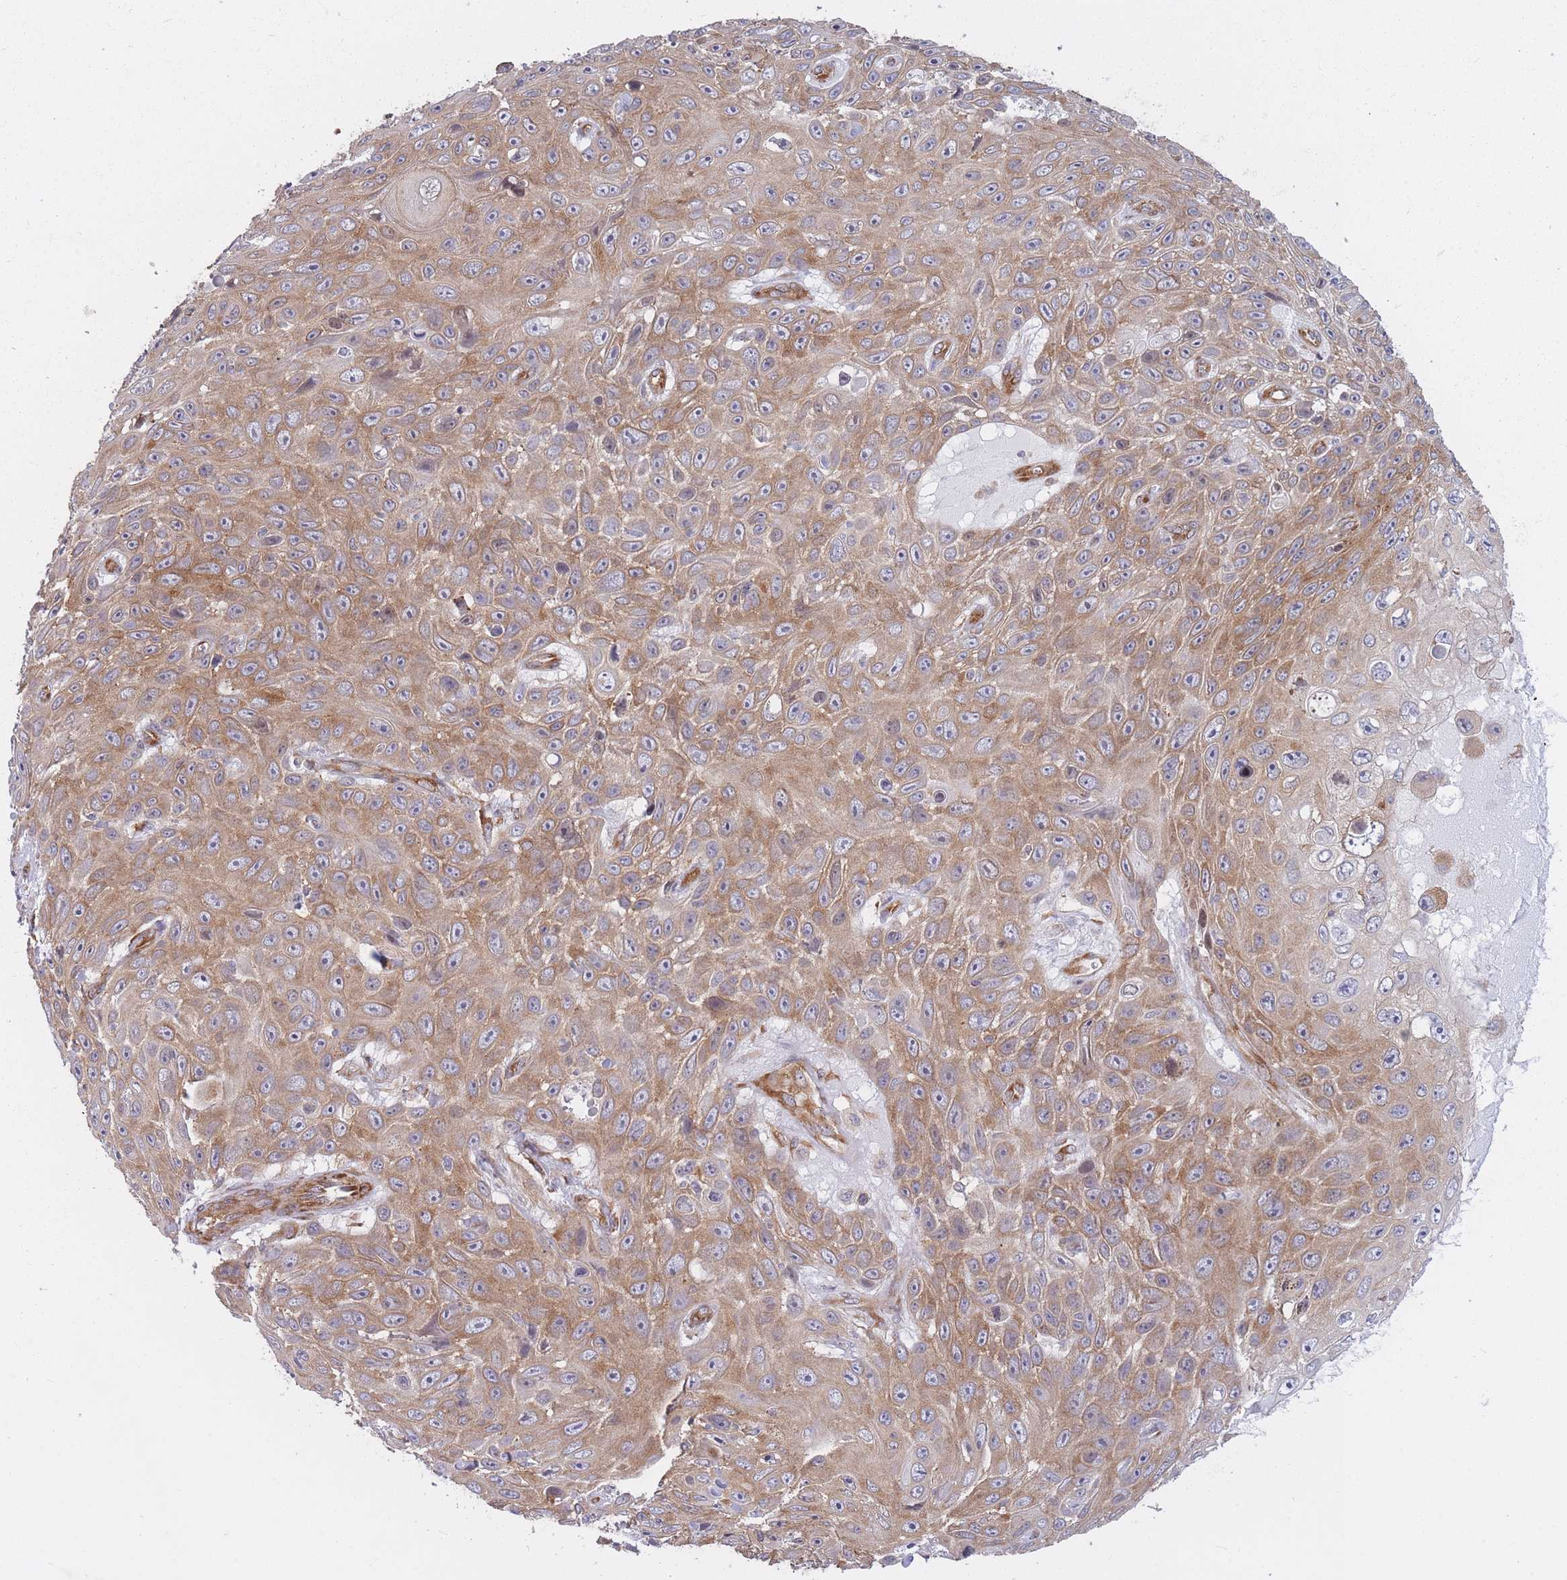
{"staining": {"intensity": "moderate", "quantity": ">75%", "location": "cytoplasmic/membranous"}, "tissue": "skin cancer", "cell_type": "Tumor cells", "image_type": "cancer", "snomed": [{"axis": "morphology", "description": "Squamous cell carcinoma, NOS"}, {"axis": "topography", "description": "Skin"}], "caption": "Protein expression analysis of human skin cancer reveals moderate cytoplasmic/membranous positivity in approximately >75% of tumor cells.", "gene": "CCDC124", "patient": {"sex": "male", "age": 82}}